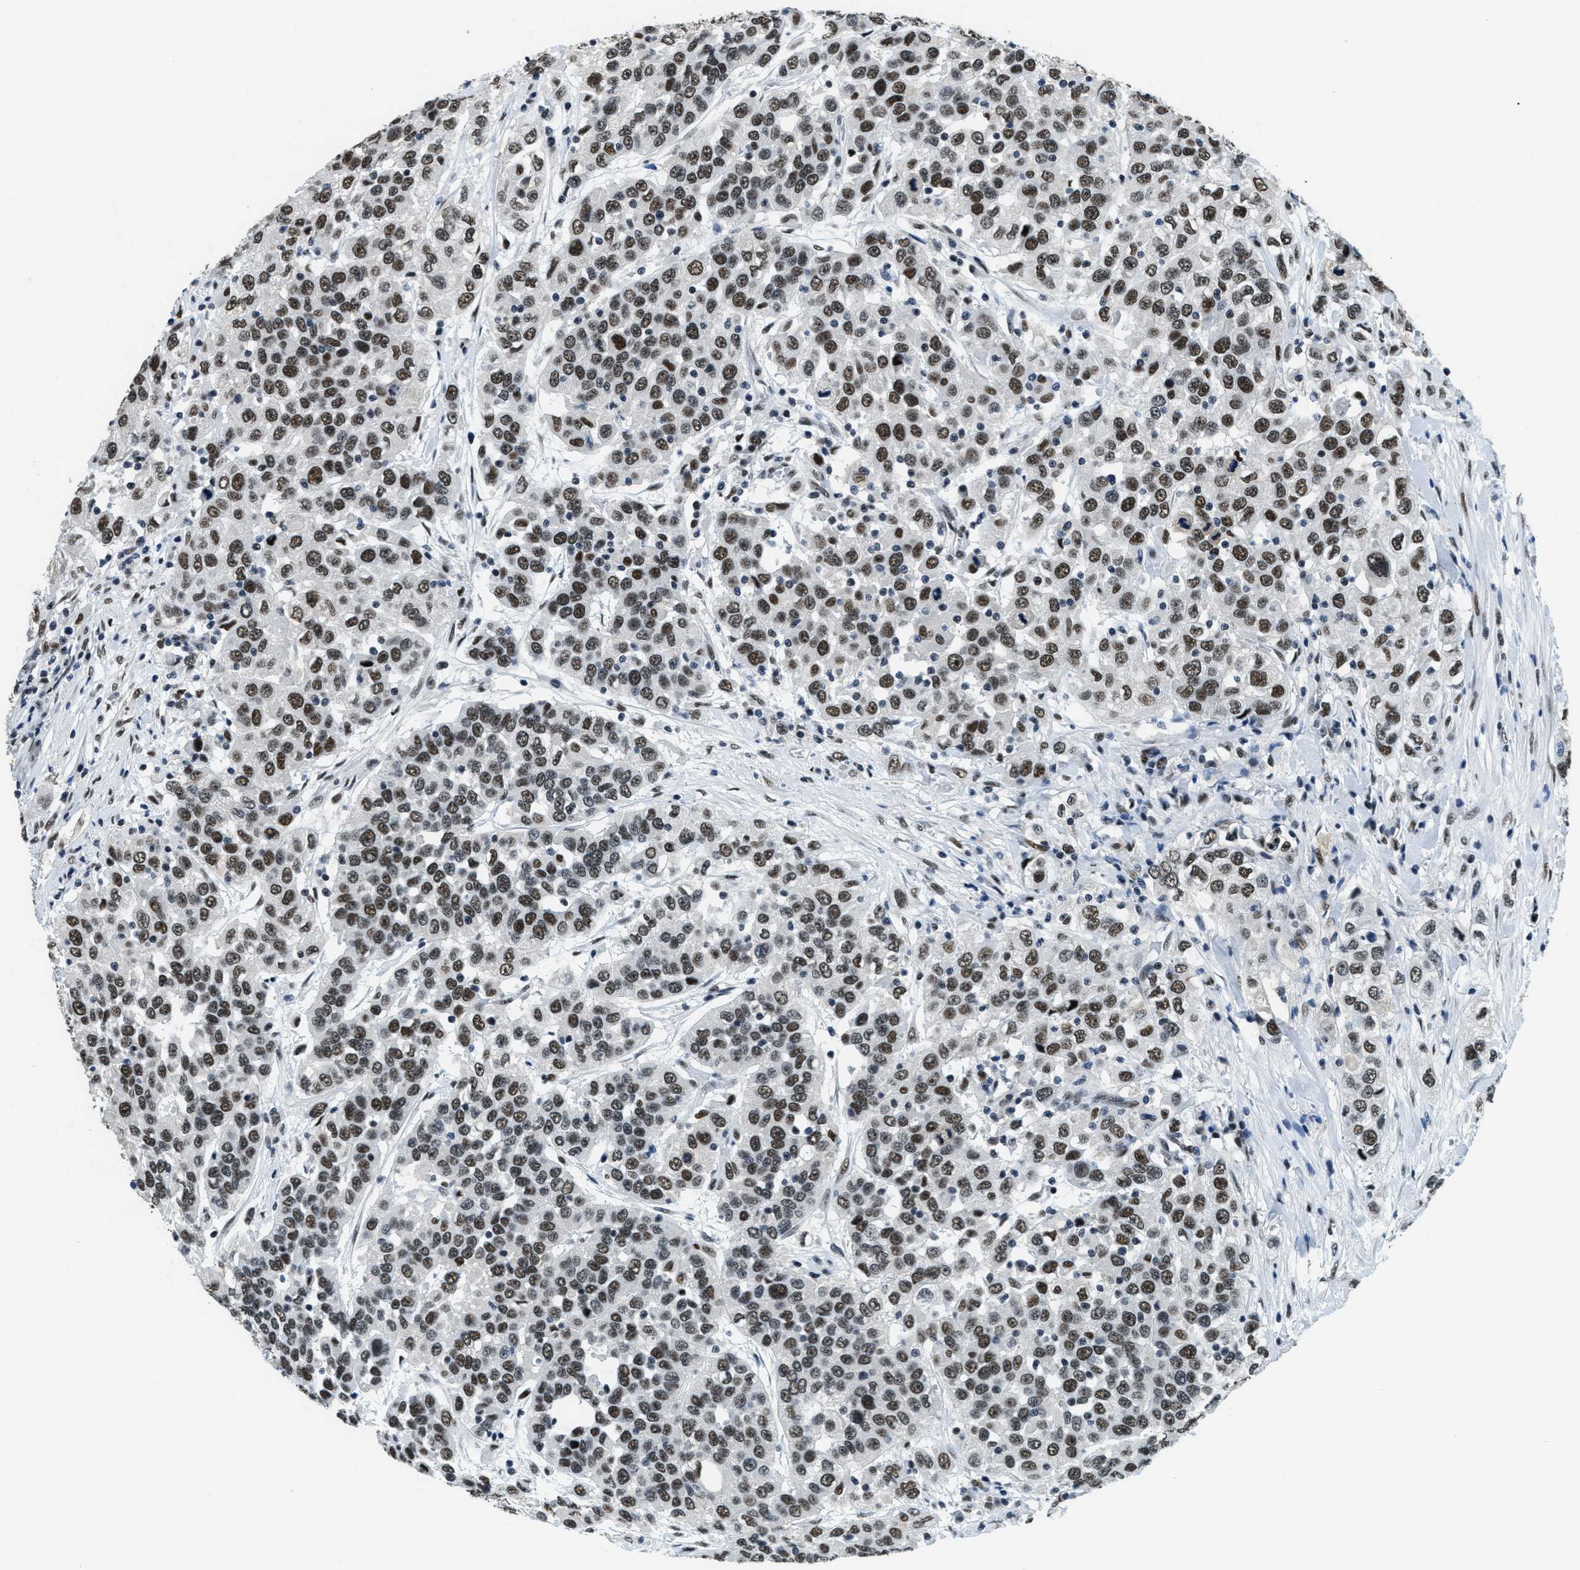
{"staining": {"intensity": "strong", "quantity": ">75%", "location": "nuclear"}, "tissue": "urothelial cancer", "cell_type": "Tumor cells", "image_type": "cancer", "snomed": [{"axis": "morphology", "description": "Urothelial carcinoma, High grade"}, {"axis": "topography", "description": "Urinary bladder"}], "caption": "About >75% of tumor cells in human urothelial cancer exhibit strong nuclear protein expression as visualized by brown immunohistochemical staining.", "gene": "SSB", "patient": {"sex": "female", "age": 80}}